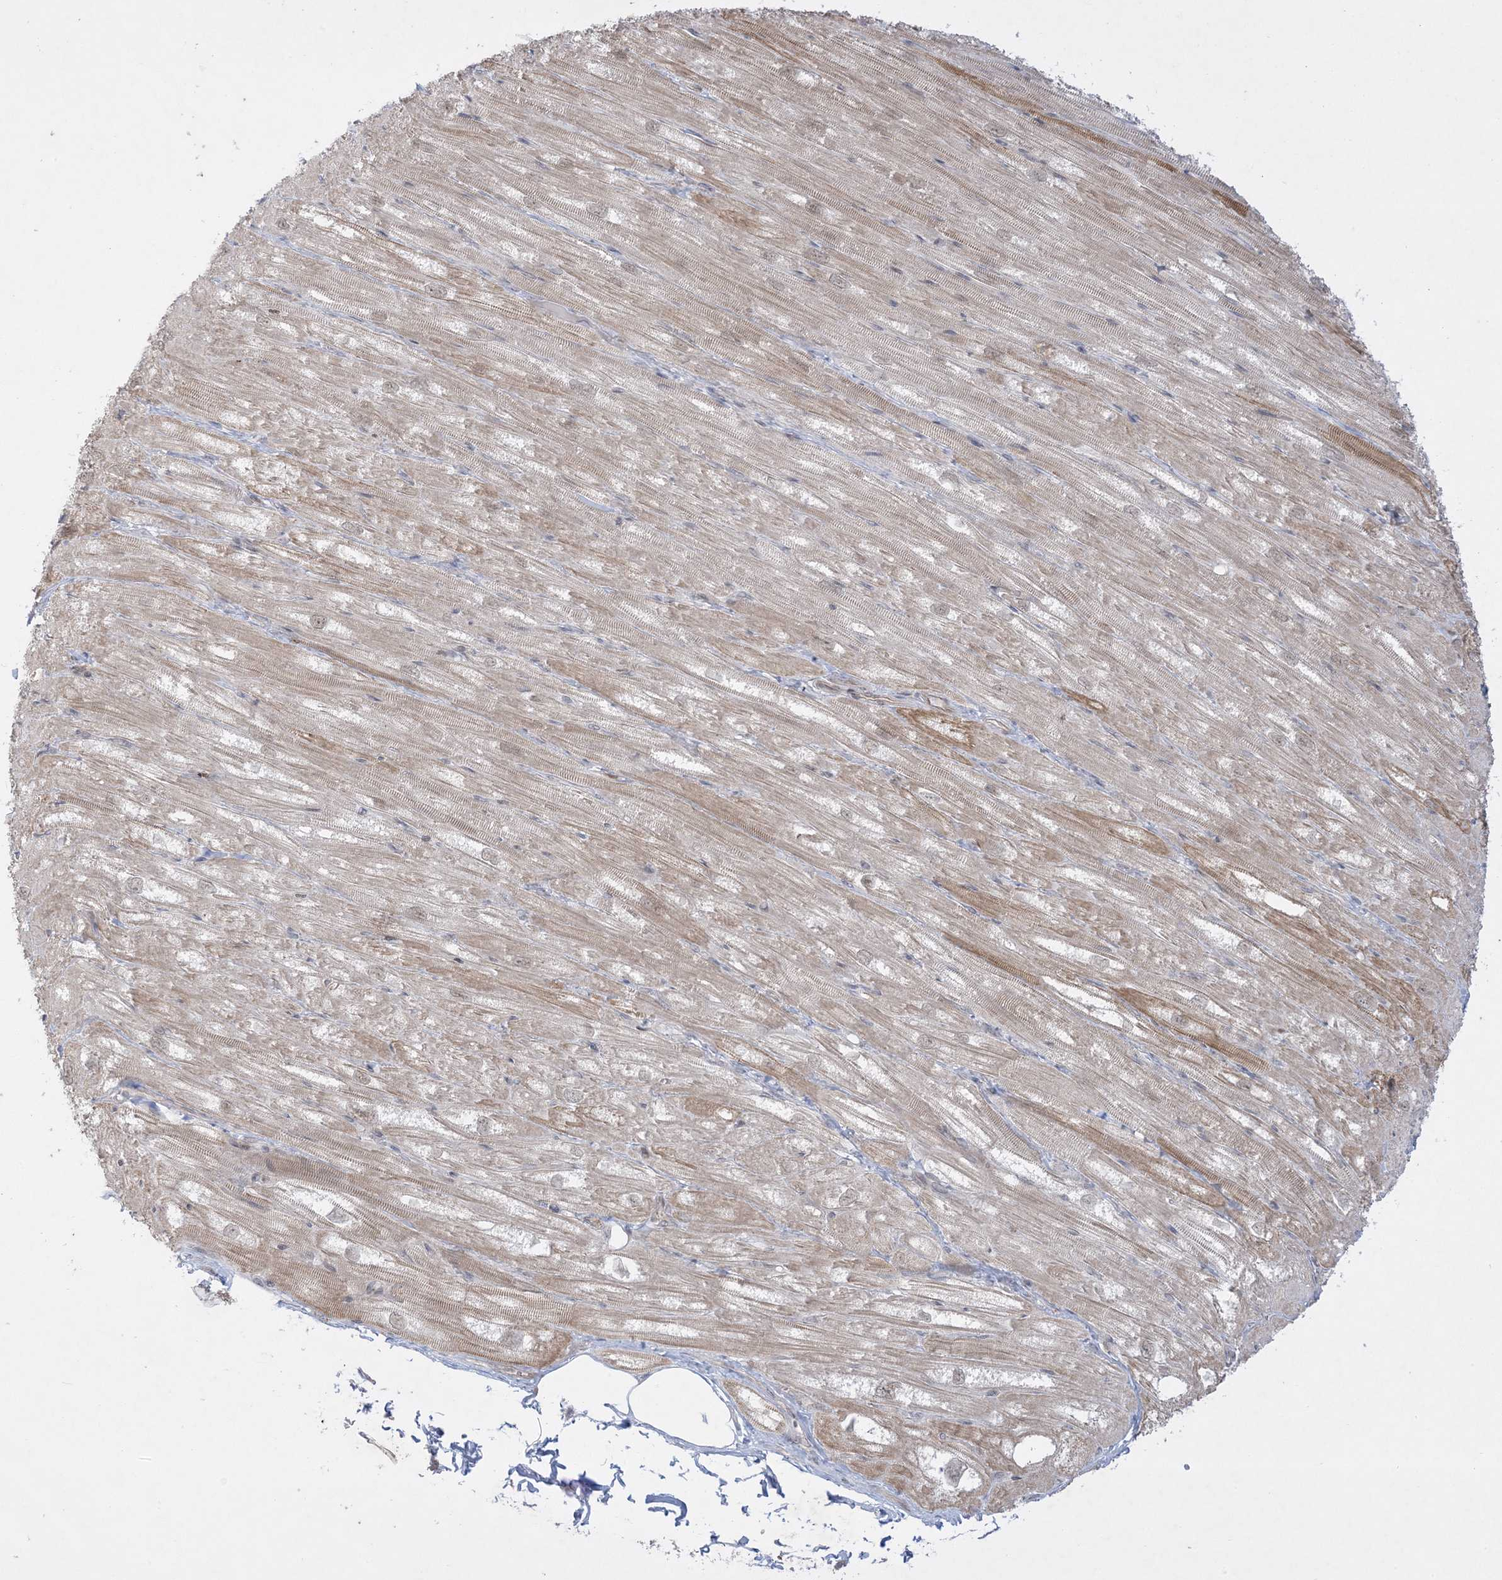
{"staining": {"intensity": "moderate", "quantity": ">75%", "location": "cytoplasmic/membranous"}, "tissue": "heart muscle", "cell_type": "Cardiomyocytes", "image_type": "normal", "snomed": [{"axis": "morphology", "description": "Normal tissue, NOS"}, {"axis": "topography", "description": "Heart"}], "caption": "Brown immunohistochemical staining in benign human heart muscle shows moderate cytoplasmic/membranous expression in about >75% of cardiomyocytes. The protein is shown in brown color, while the nuclei are stained blue.", "gene": "PTK6", "patient": {"sex": "male", "age": 50}}